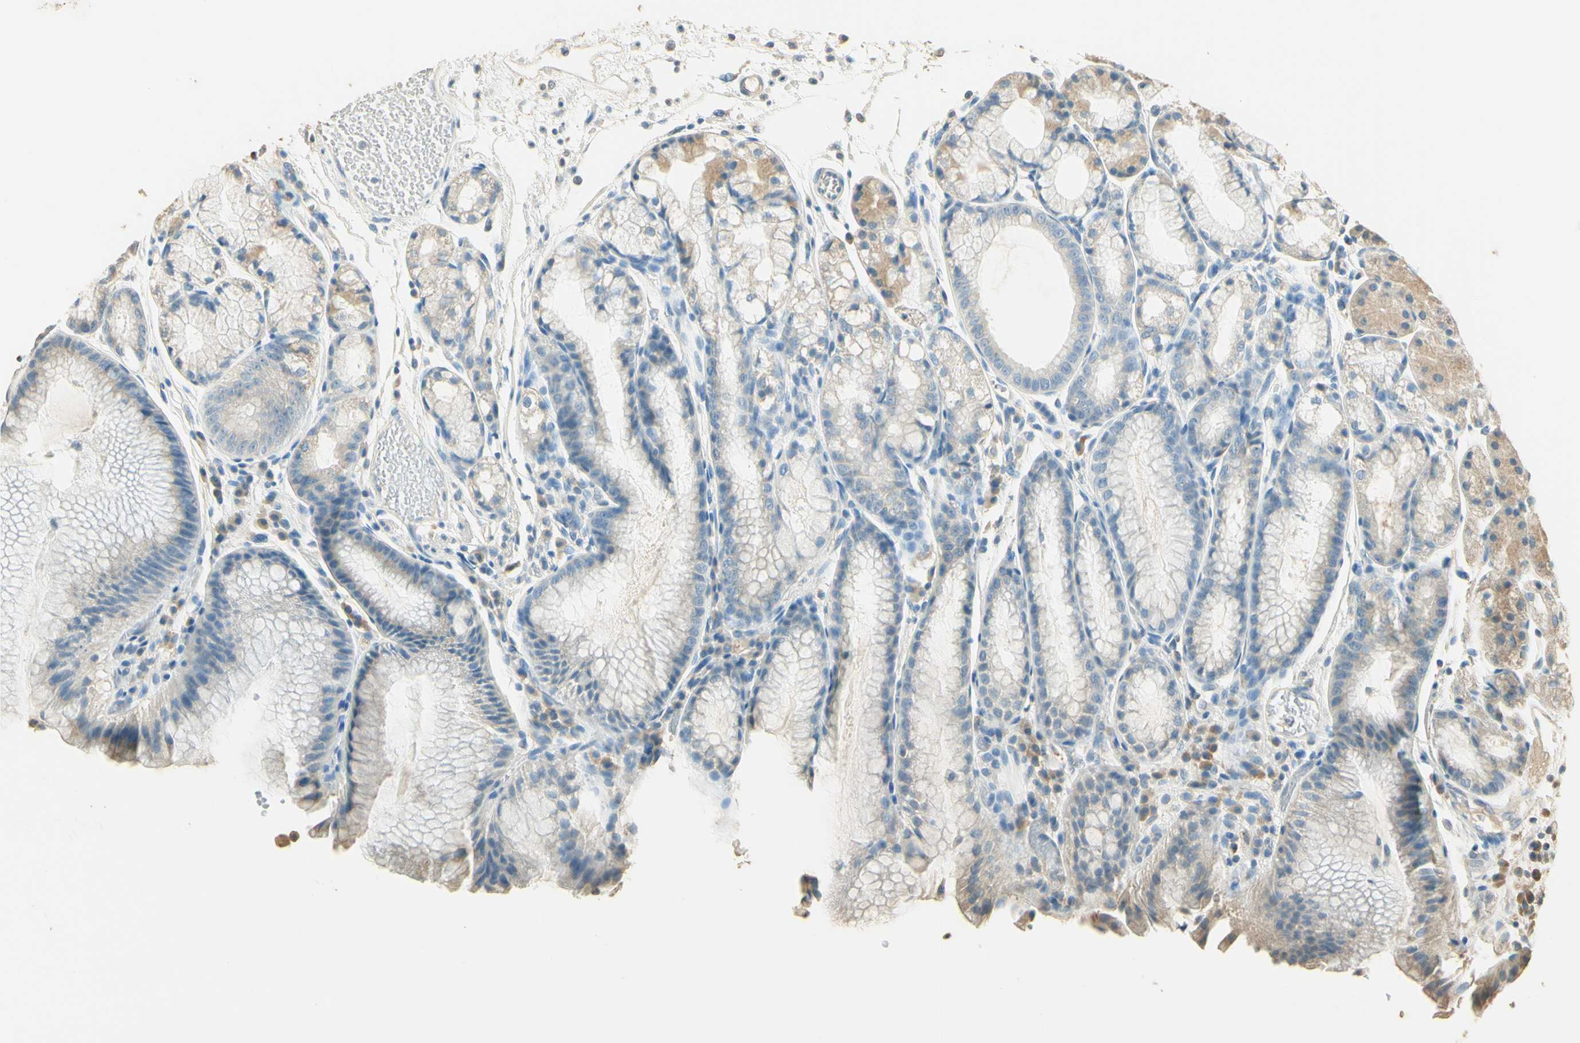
{"staining": {"intensity": "moderate", "quantity": "25%-75%", "location": "cytoplasmic/membranous"}, "tissue": "stomach", "cell_type": "Glandular cells", "image_type": "normal", "snomed": [{"axis": "morphology", "description": "Normal tissue, NOS"}, {"axis": "topography", "description": "Stomach, upper"}], "caption": "Immunohistochemical staining of unremarkable stomach shows moderate cytoplasmic/membranous protein staining in about 25%-75% of glandular cells.", "gene": "UXS1", "patient": {"sex": "male", "age": 72}}